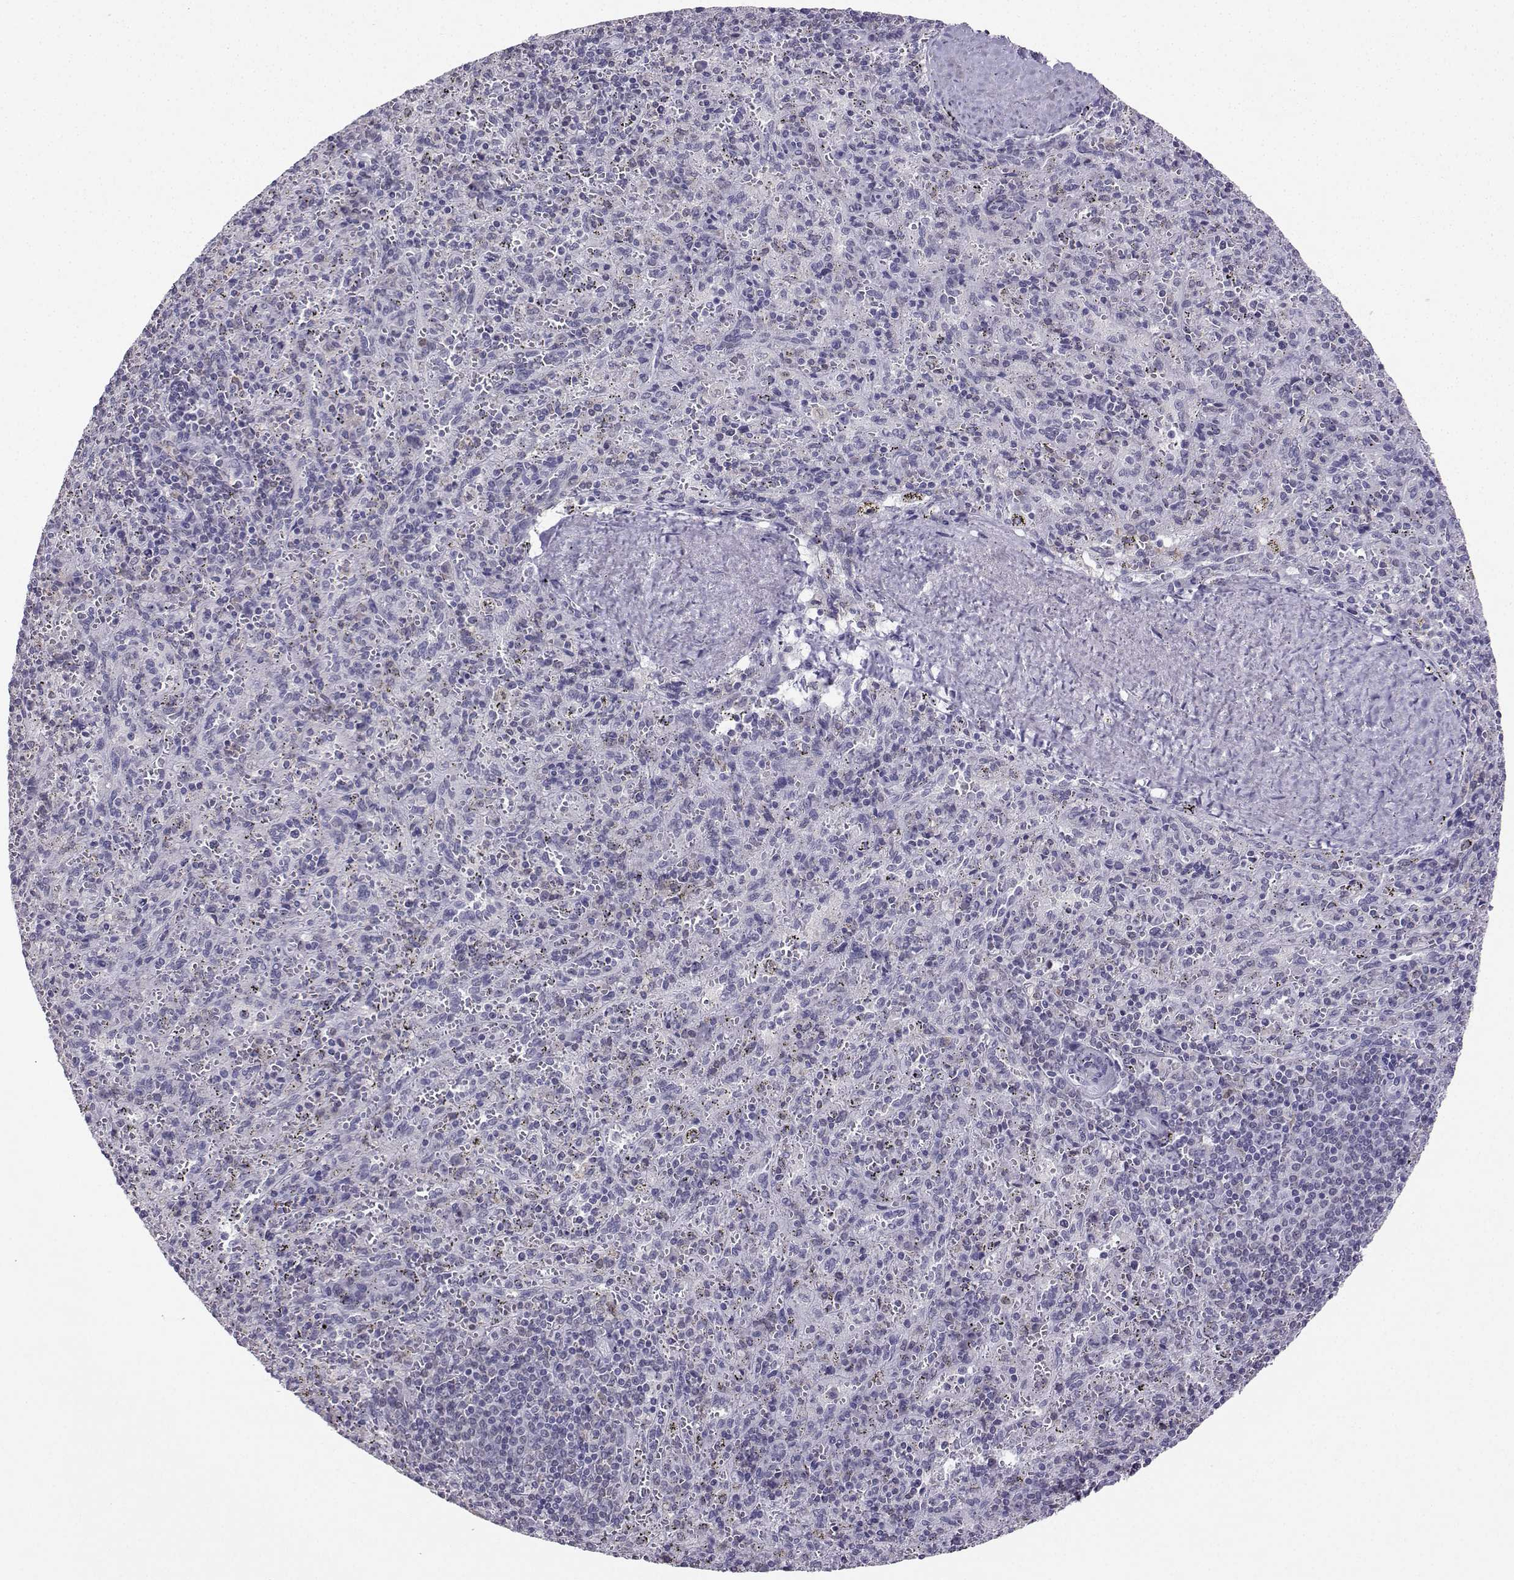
{"staining": {"intensity": "negative", "quantity": "none", "location": "none"}, "tissue": "spleen", "cell_type": "Cells in red pulp", "image_type": "normal", "snomed": [{"axis": "morphology", "description": "Normal tissue, NOS"}, {"axis": "topography", "description": "Spleen"}], "caption": "The image shows no significant staining in cells in red pulp of spleen.", "gene": "TBR1", "patient": {"sex": "male", "age": 57}}